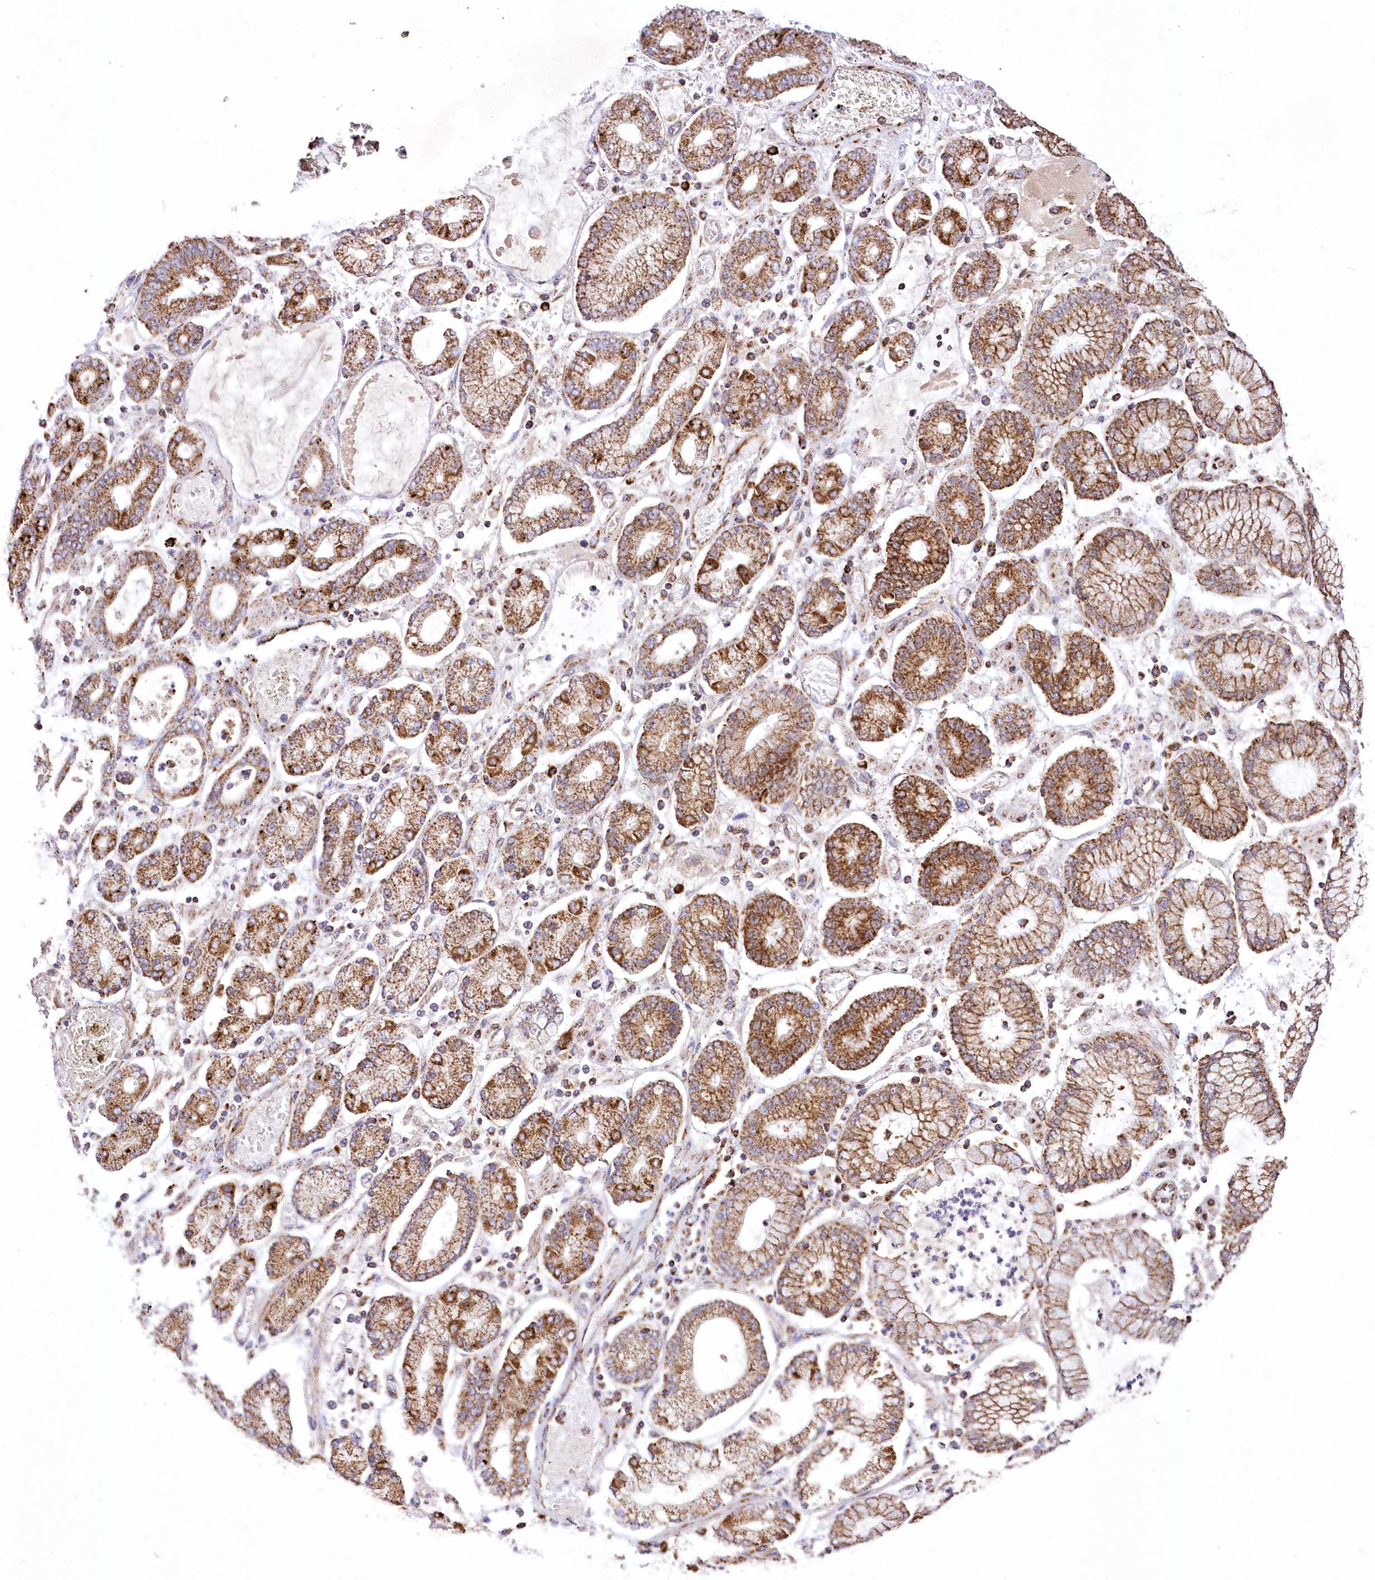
{"staining": {"intensity": "strong", "quantity": "25%-75%", "location": "cytoplasmic/membranous"}, "tissue": "stomach cancer", "cell_type": "Tumor cells", "image_type": "cancer", "snomed": [{"axis": "morphology", "description": "Adenocarcinoma, NOS"}, {"axis": "topography", "description": "Stomach"}], "caption": "The immunohistochemical stain highlights strong cytoplasmic/membranous positivity in tumor cells of stomach cancer (adenocarcinoma) tissue.", "gene": "ASNSD1", "patient": {"sex": "male", "age": 76}}